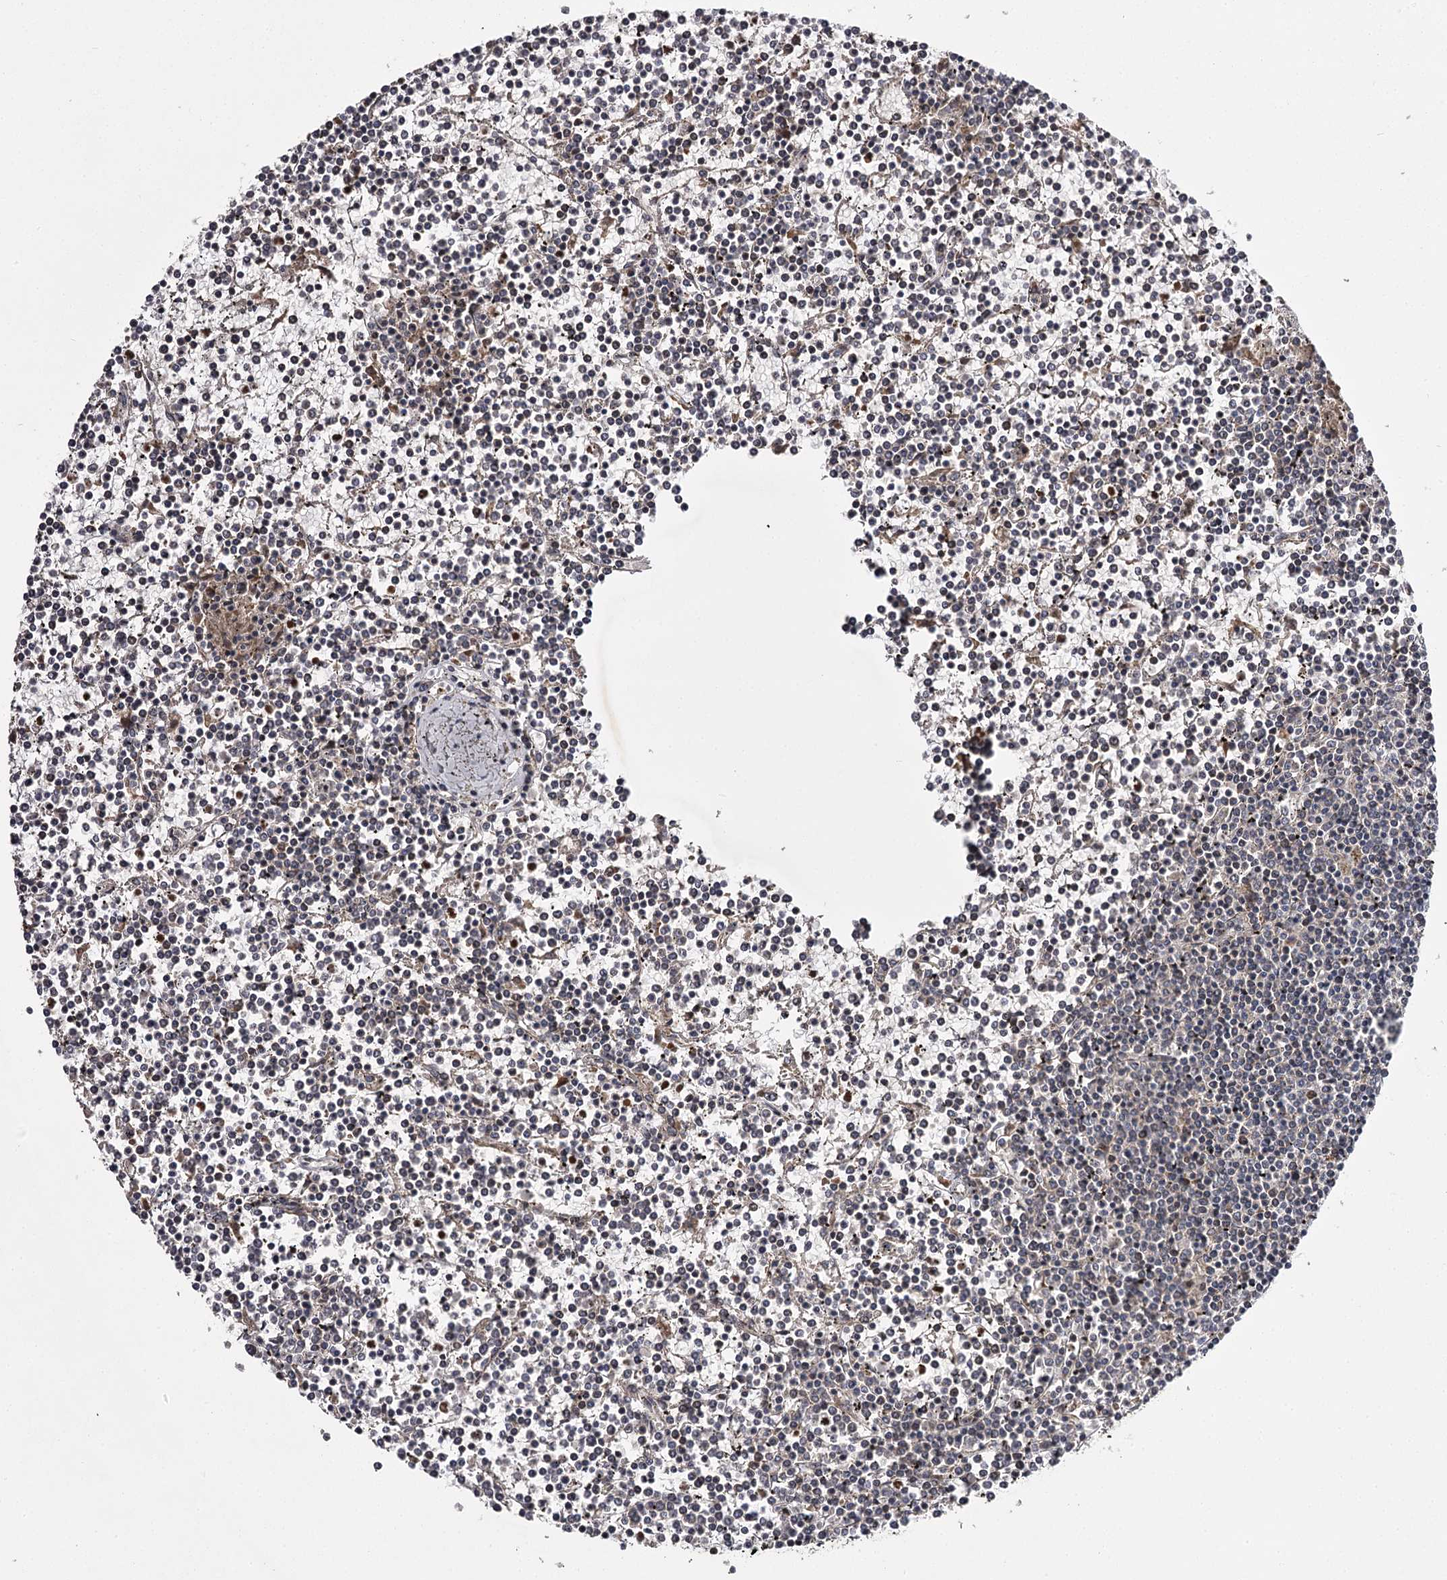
{"staining": {"intensity": "negative", "quantity": "none", "location": "none"}, "tissue": "lymphoma", "cell_type": "Tumor cells", "image_type": "cancer", "snomed": [{"axis": "morphology", "description": "Malignant lymphoma, non-Hodgkin's type, Low grade"}, {"axis": "topography", "description": "Spleen"}], "caption": "DAB immunohistochemical staining of human lymphoma exhibits no significant staining in tumor cells.", "gene": "RASSF6", "patient": {"sex": "female", "age": 19}}